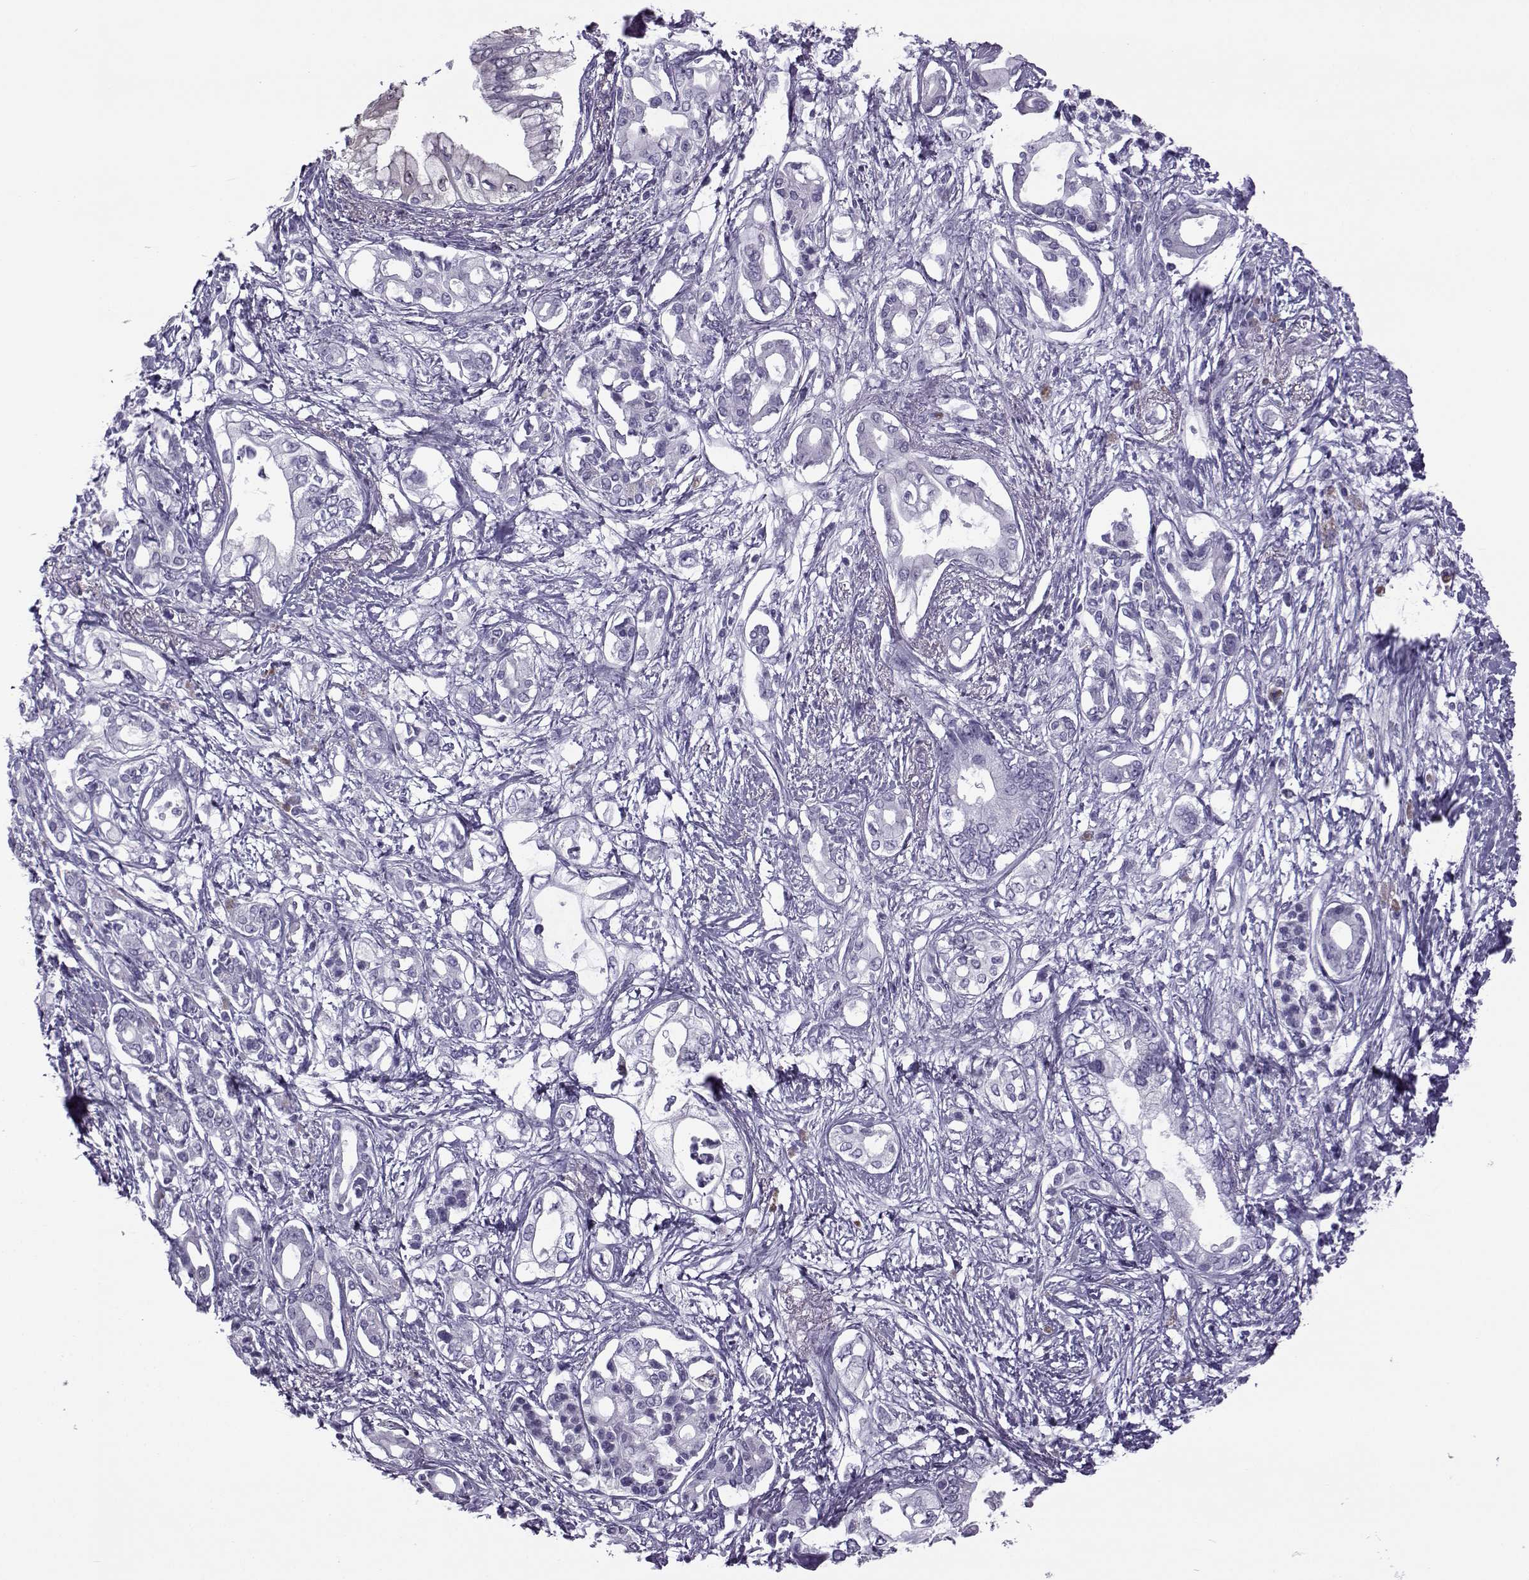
{"staining": {"intensity": "negative", "quantity": "none", "location": "none"}, "tissue": "pancreatic cancer", "cell_type": "Tumor cells", "image_type": "cancer", "snomed": [{"axis": "morphology", "description": "Adenocarcinoma, NOS"}, {"axis": "topography", "description": "Pancreas"}], "caption": "Tumor cells show no significant protein staining in pancreatic cancer.", "gene": "OIP5", "patient": {"sex": "female", "age": 63}}